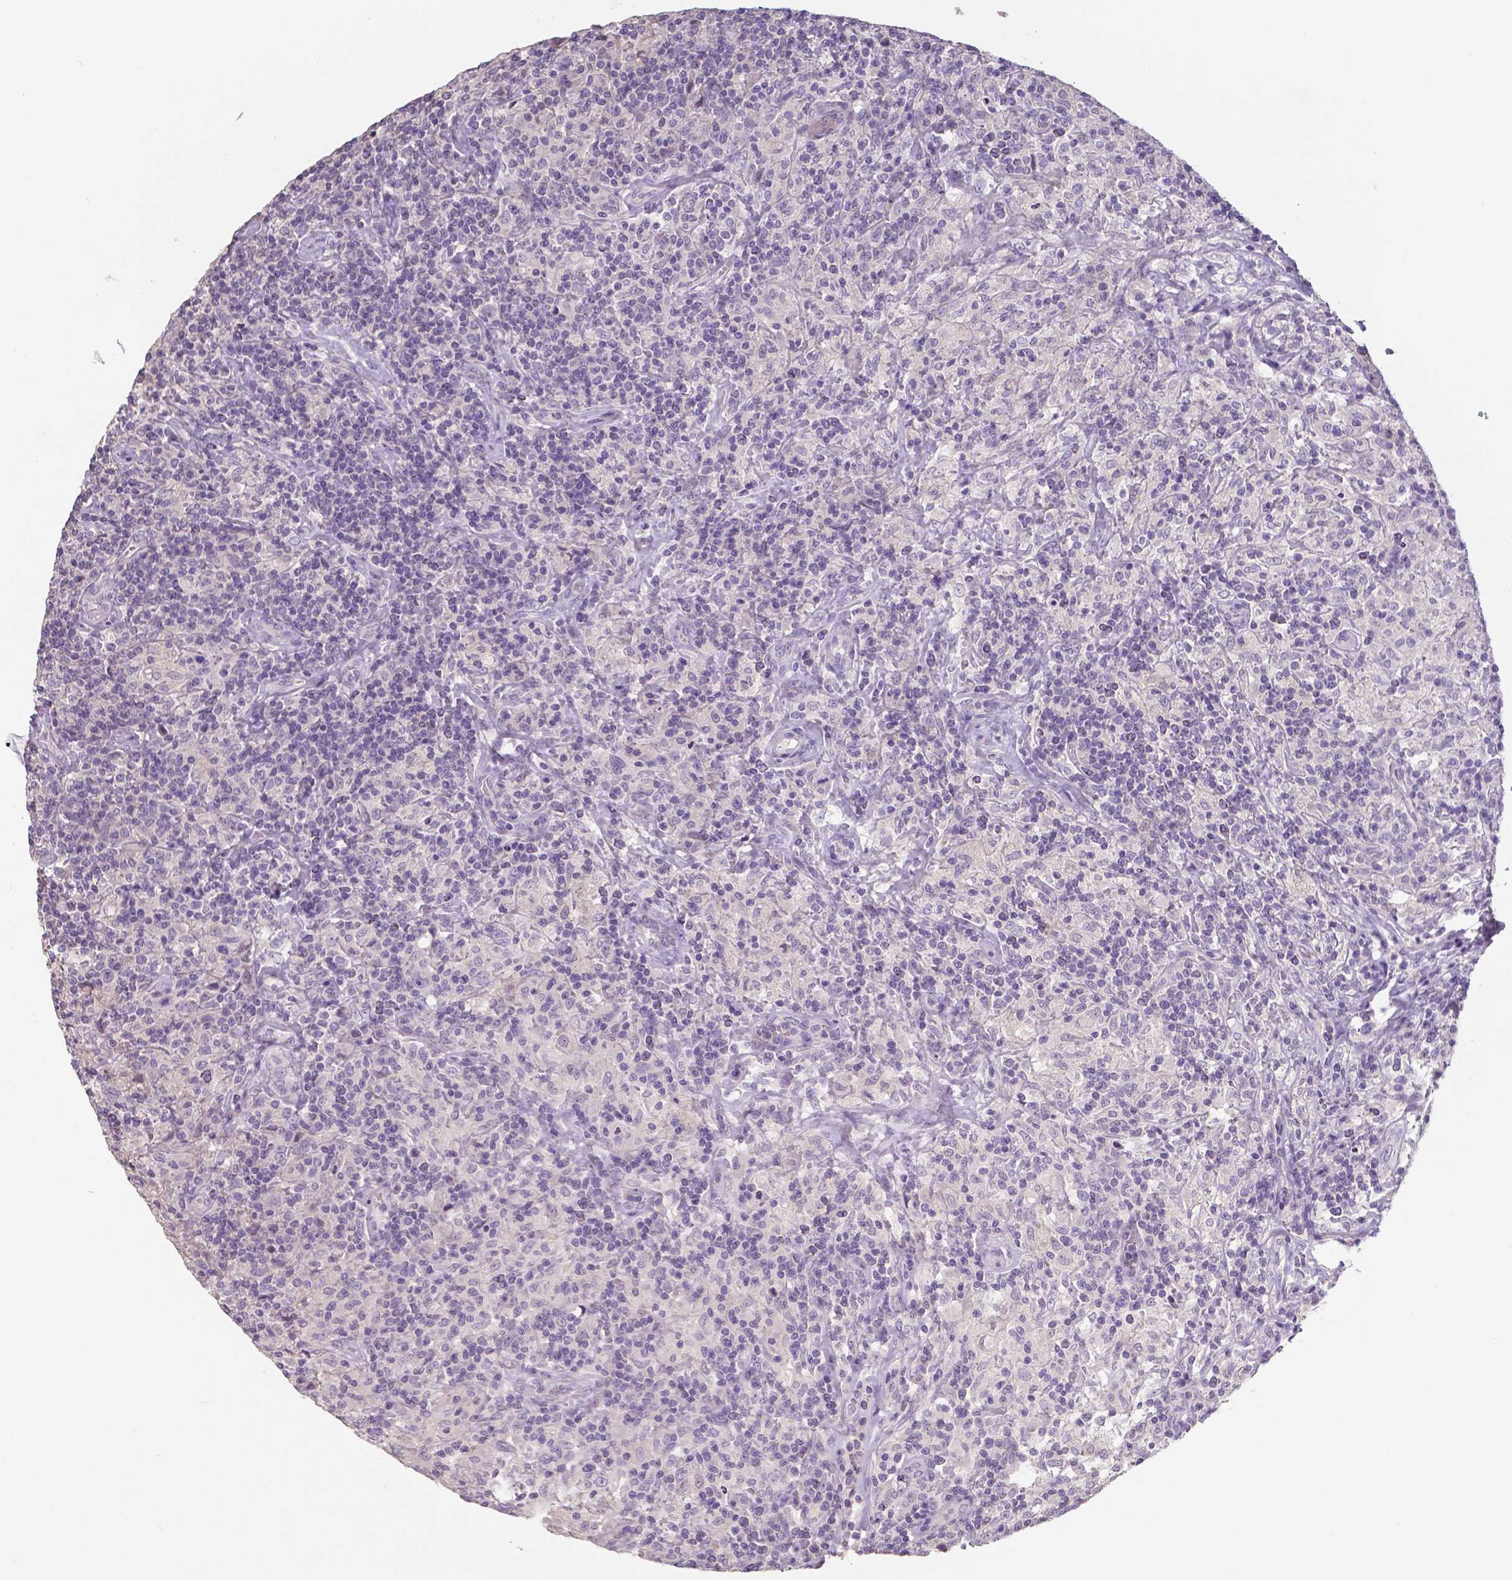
{"staining": {"intensity": "negative", "quantity": "none", "location": "none"}, "tissue": "lymphoma", "cell_type": "Tumor cells", "image_type": "cancer", "snomed": [{"axis": "morphology", "description": "Hodgkin's disease, NOS"}, {"axis": "topography", "description": "Lymph node"}], "caption": "Immunohistochemical staining of Hodgkin's disease exhibits no significant staining in tumor cells.", "gene": "CRMP1", "patient": {"sex": "male", "age": 70}}